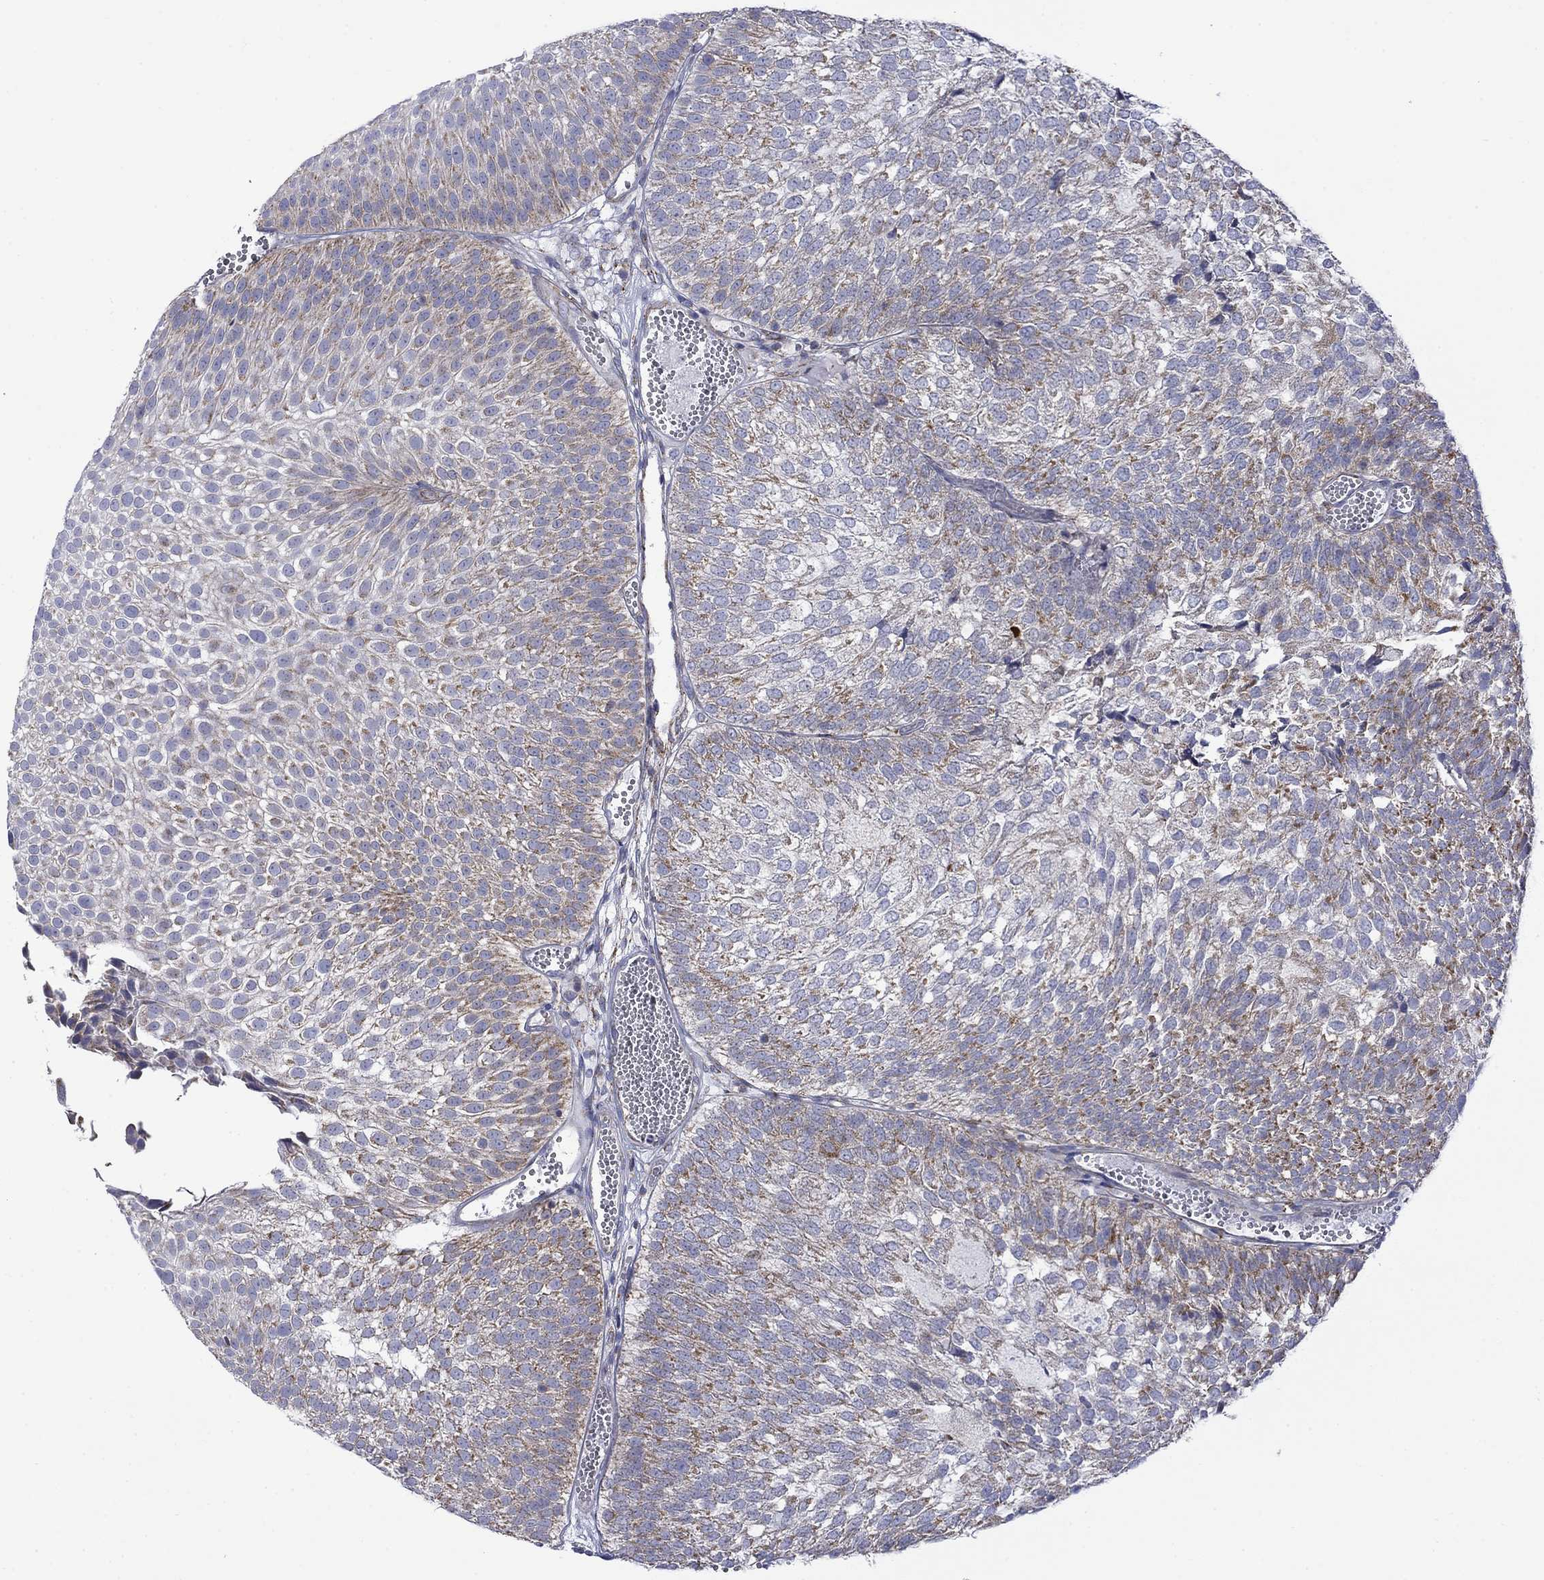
{"staining": {"intensity": "moderate", "quantity": "25%-75%", "location": "cytoplasmic/membranous"}, "tissue": "urothelial cancer", "cell_type": "Tumor cells", "image_type": "cancer", "snomed": [{"axis": "morphology", "description": "Urothelial carcinoma, Low grade"}, {"axis": "topography", "description": "Urinary bladder"}], "caption": "A brown stain labels moderate cytoplasmic/membranous expression of a protein in human low-grade urothelial carcinoma tumor cells. (DAB (3,3'-diaminobenzidine) IHC, brown staining for protein, blue staining for nuclei).", "gene": "CISD1", "patient": {"sex": "male", "age": 52}}